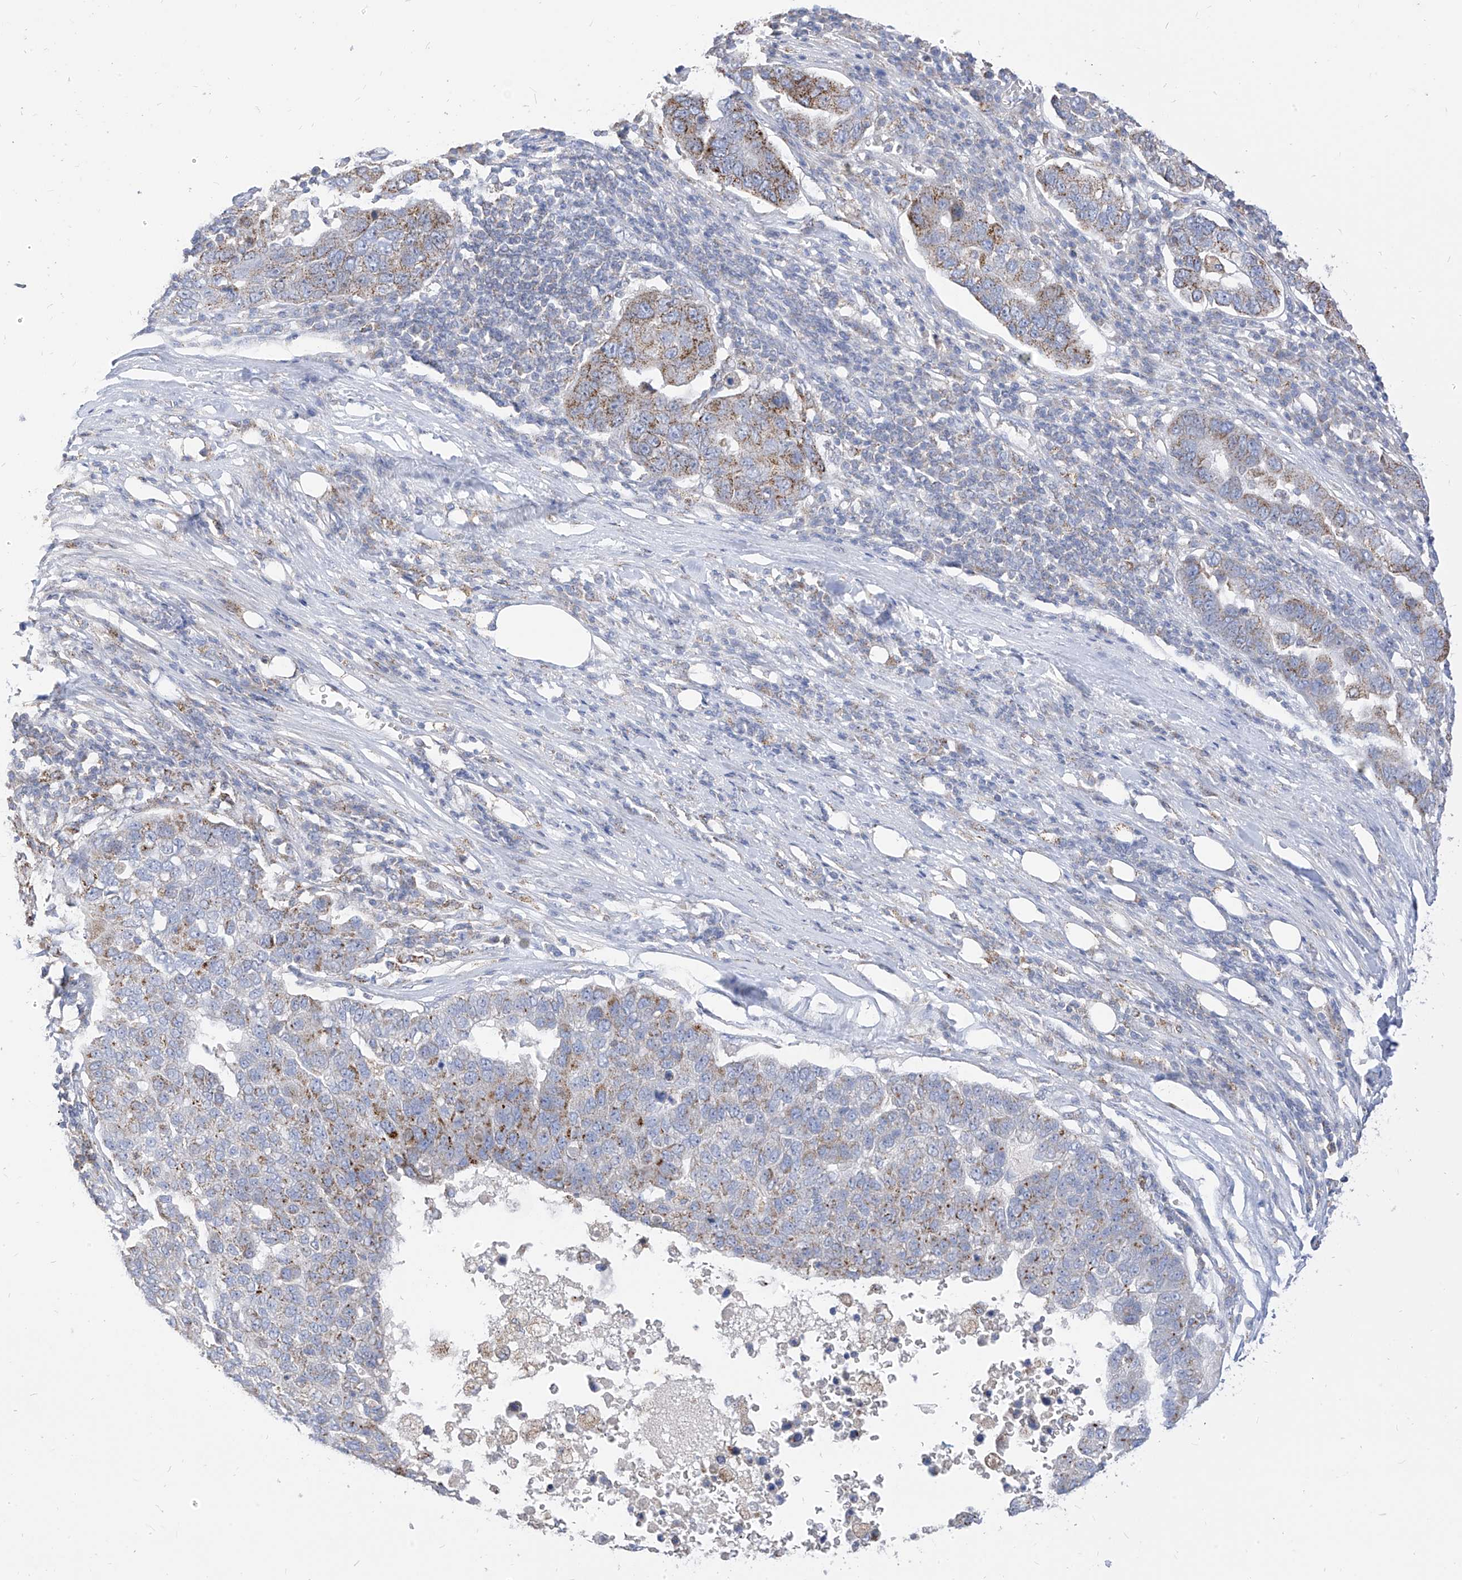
{"staining": {"intensity": "moderate", "quantity": "25%-75%", "location": "cytoplasmic/membranous"}, "tissue": "pancreatic cancer", "cell_type": "Tumor cells", "image_type": "cancer", "snomed": [{"axis": "morphology", "description": "Adenocarcinoma, NOS"}, {"axis": "topography", "description": "Pancreas"}], "caption": "This micrograph reveals IHC staining of pancreatic cancer, with medium moderate cytoplasmic/membranous positivity in about 25%-75% of tumor cells.", "gene": "RASA2", "patient": {"sex": "female", "age": 61}}